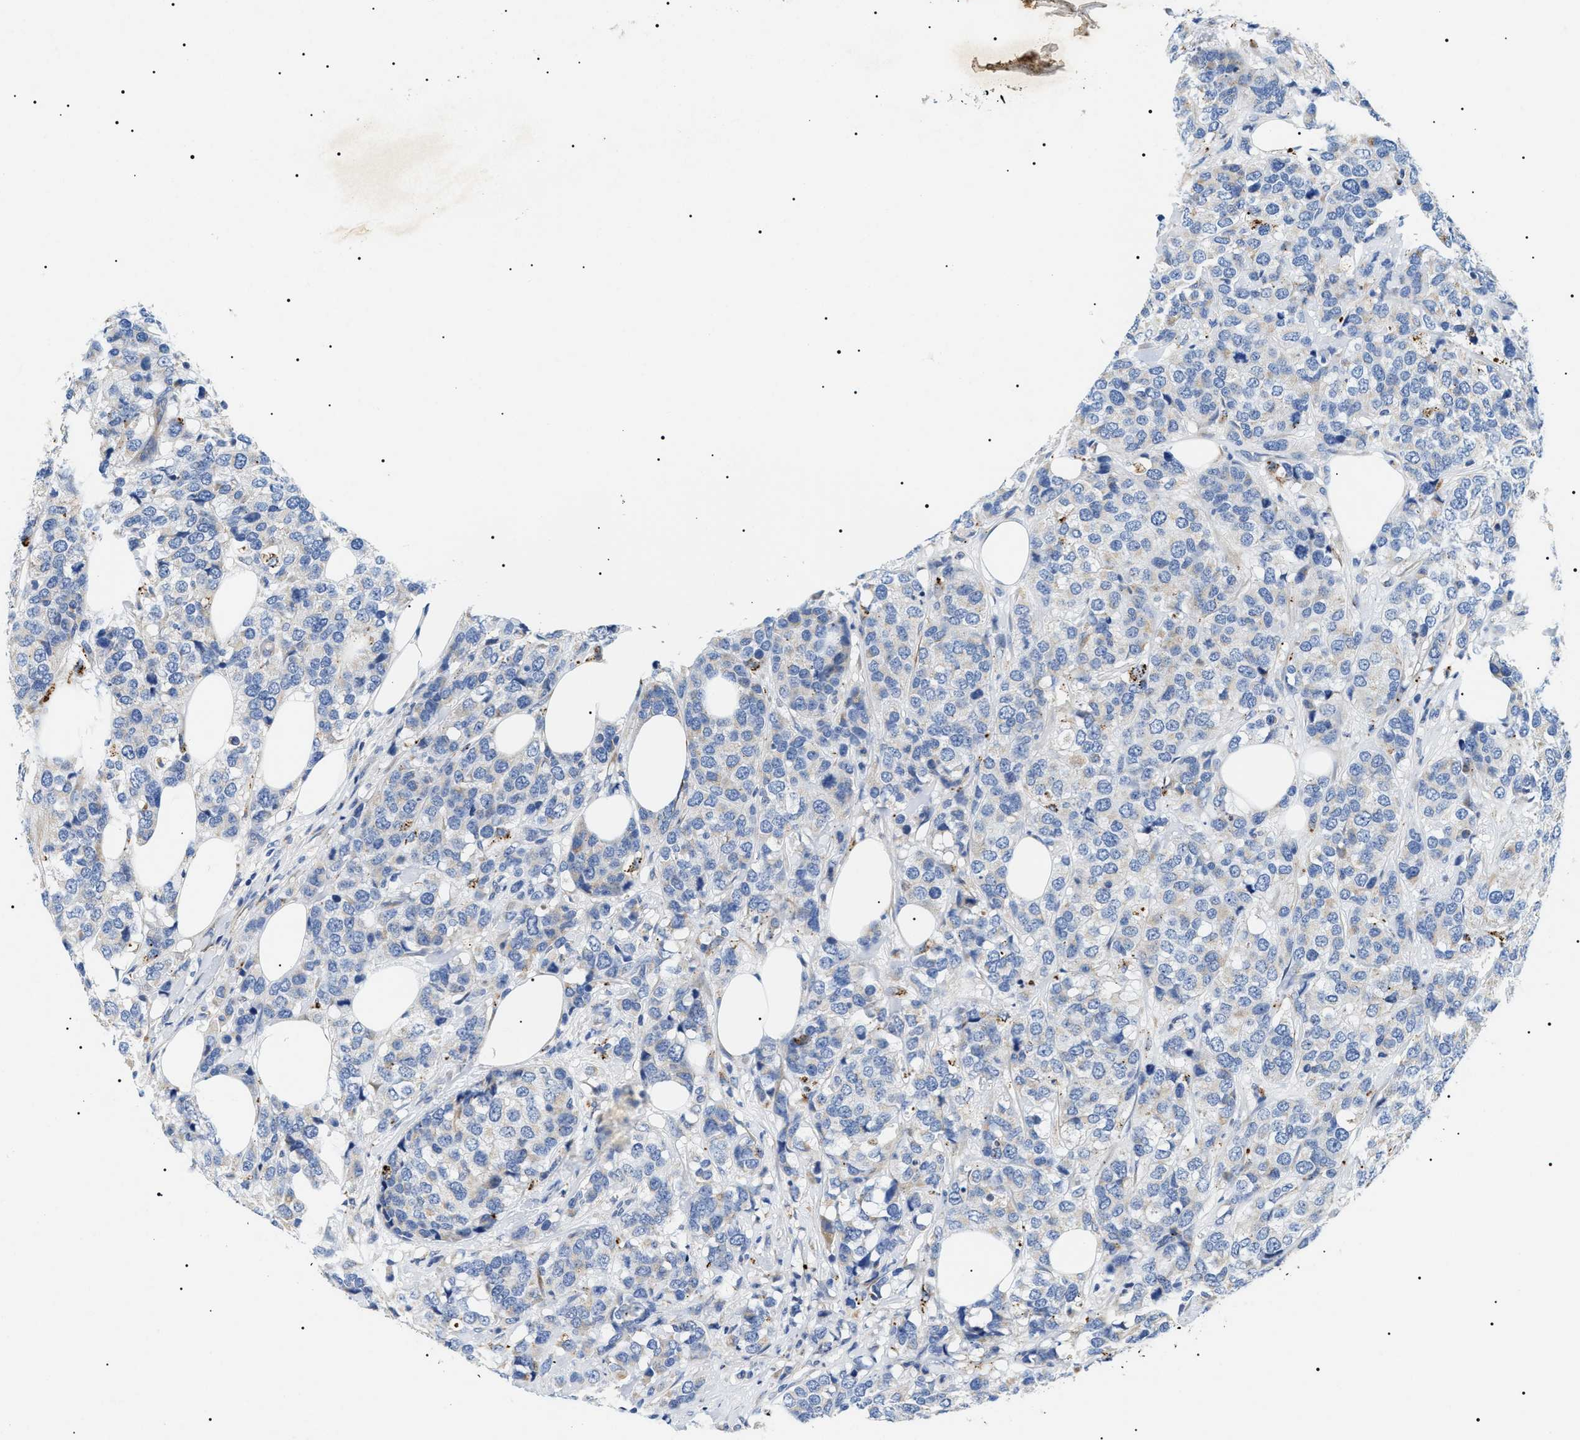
{"staining": {"intensity": "negative", "quantity": "none", "location": "none"}, "tissue": "breast cancer", "cell_type": "Tumor cells", "image_type": "cancer", "snomed": [{"axis": "morphology", "description": "Lobular carcinoma"}, {"axis": "topography", "description": "Breast"}], "caption": "A high-resolution histopathology image shows immunohistochemistry (IHC) staining of lobular carcinoma (breast), which displays no significant staining in tumor cells.", "gene": "TMEM222", "patient": {"sex": "female", "age": 59}}